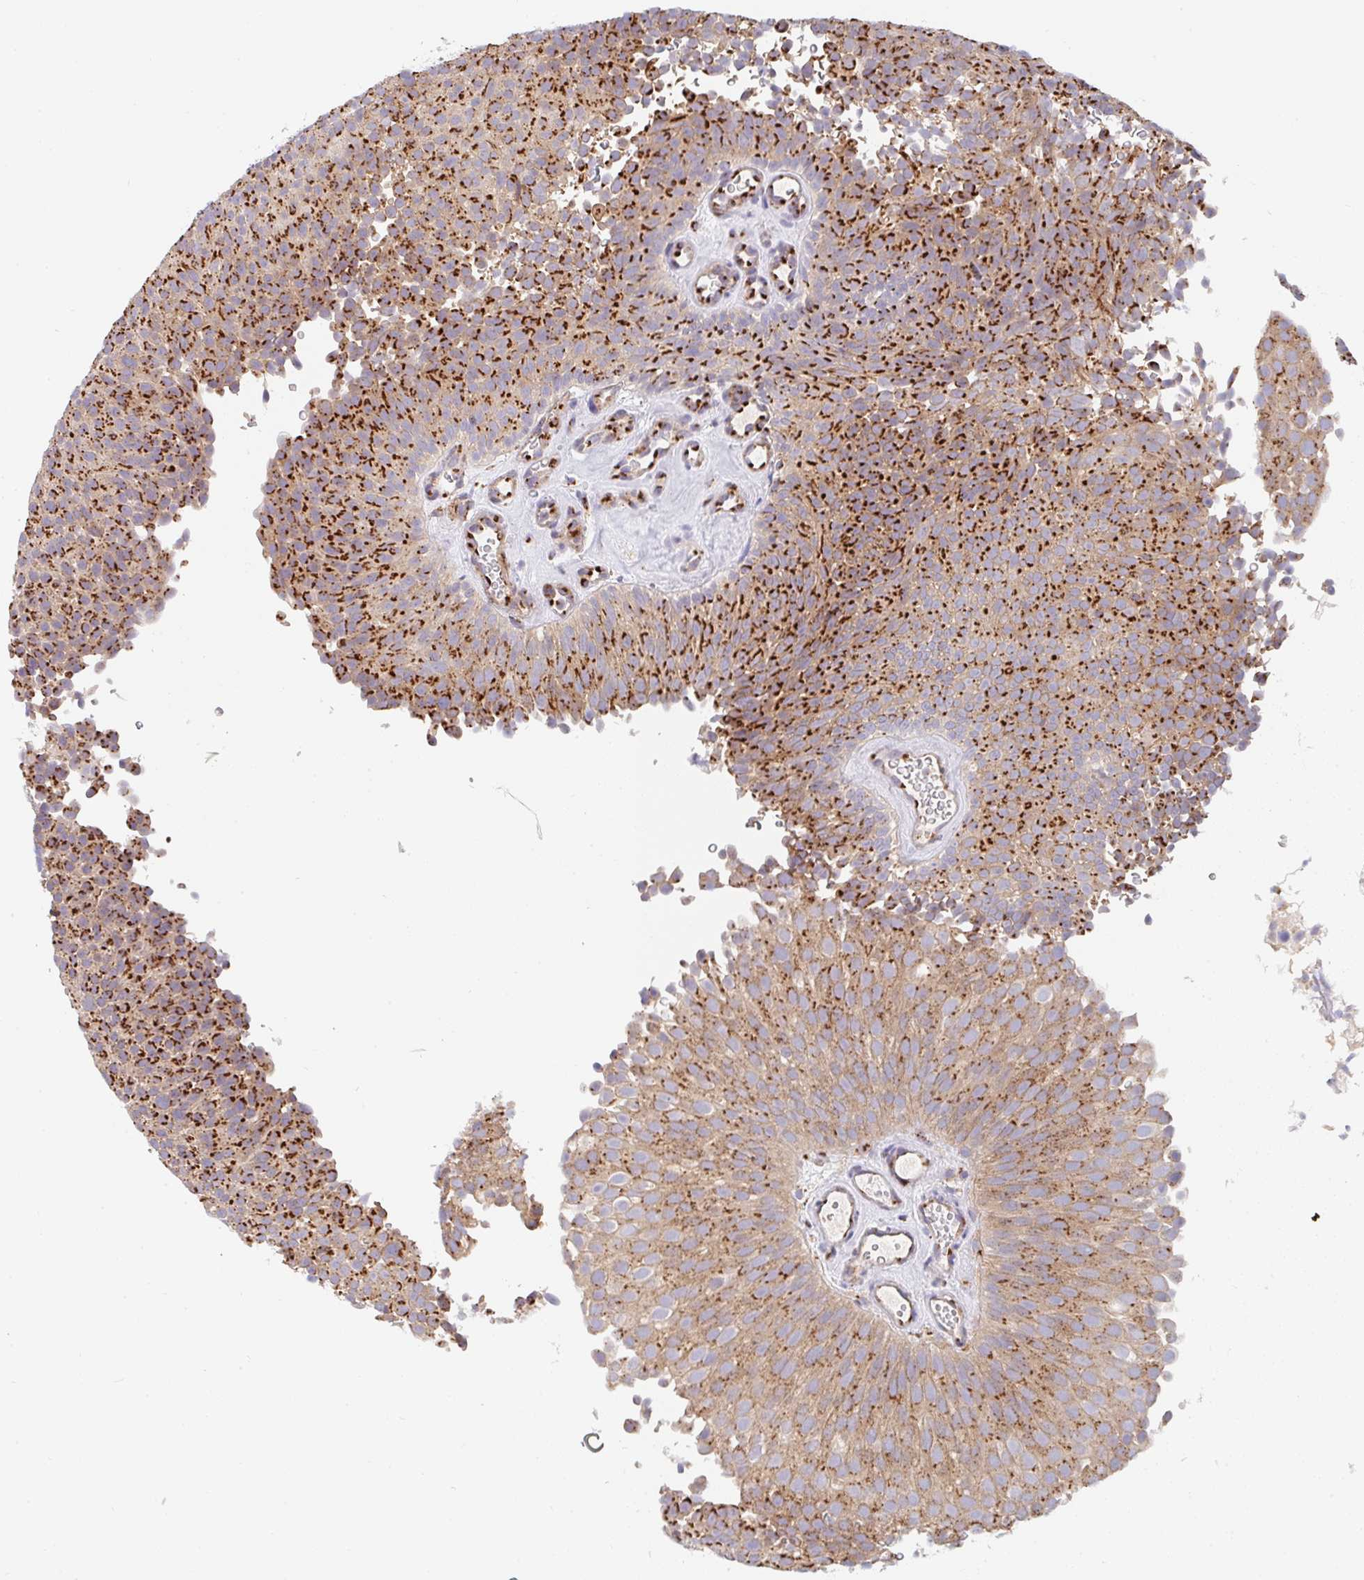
{"staining": {"intensity": "strong", "quantity": ">75%", "location": "cytoplasmic/membranous"}, "tissue": "urothelial cancer", "cell_type": "Tumor cells", "image_type": "cancer", "snomed": [{"axis": "morphology", "description": "Urothelial carcinoma, Low grade"}, {"axis": "topography", "description": "Urinary bladder"}], "caption": "Protein expression analysis of urothelial cancer exhibits strong cytoplasmic/membranous positivity in approximately >75% of tumor cells.", "gene": "PROSER3", "patient": {"sex": "male", "age": 78}}